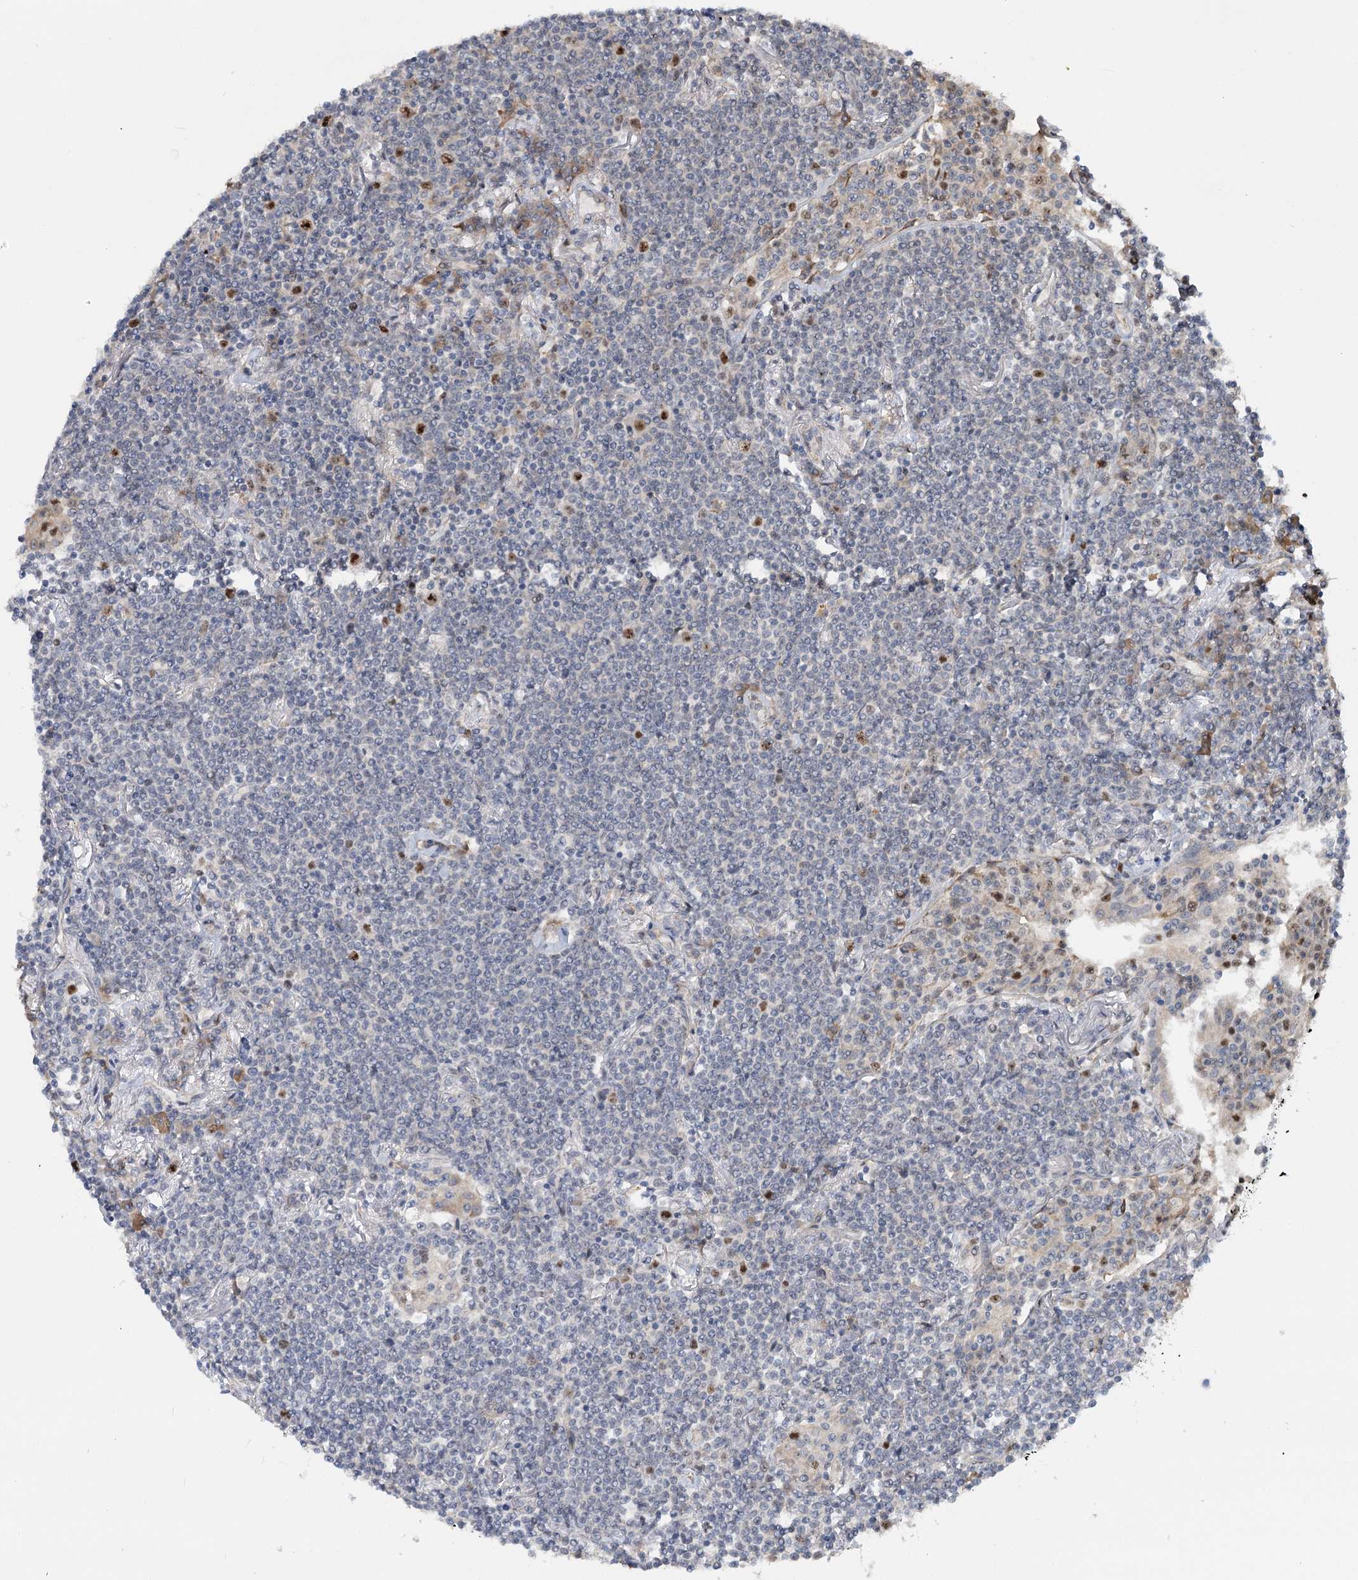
{"staining": {"intensity": "negative", "quantity": "none", "location": "none"}, "tissue": "lymphoma", "cell_type": "Tumor cells", "image_type": "cancer", "snomed": [{"axis": "morphology", "description": "Malignant lymphoma, non-Hodgkin's type, Low grade"}, {"axis": "topography", "description": "Lung"}], "caption": "The histopathology image displays no significant staining in tumor cells of malignant lymphoma, non-Hodgkin's type (low-grade).", "gene": "PIK3C2A", "patient": {"sex": "female", "age": 71}}